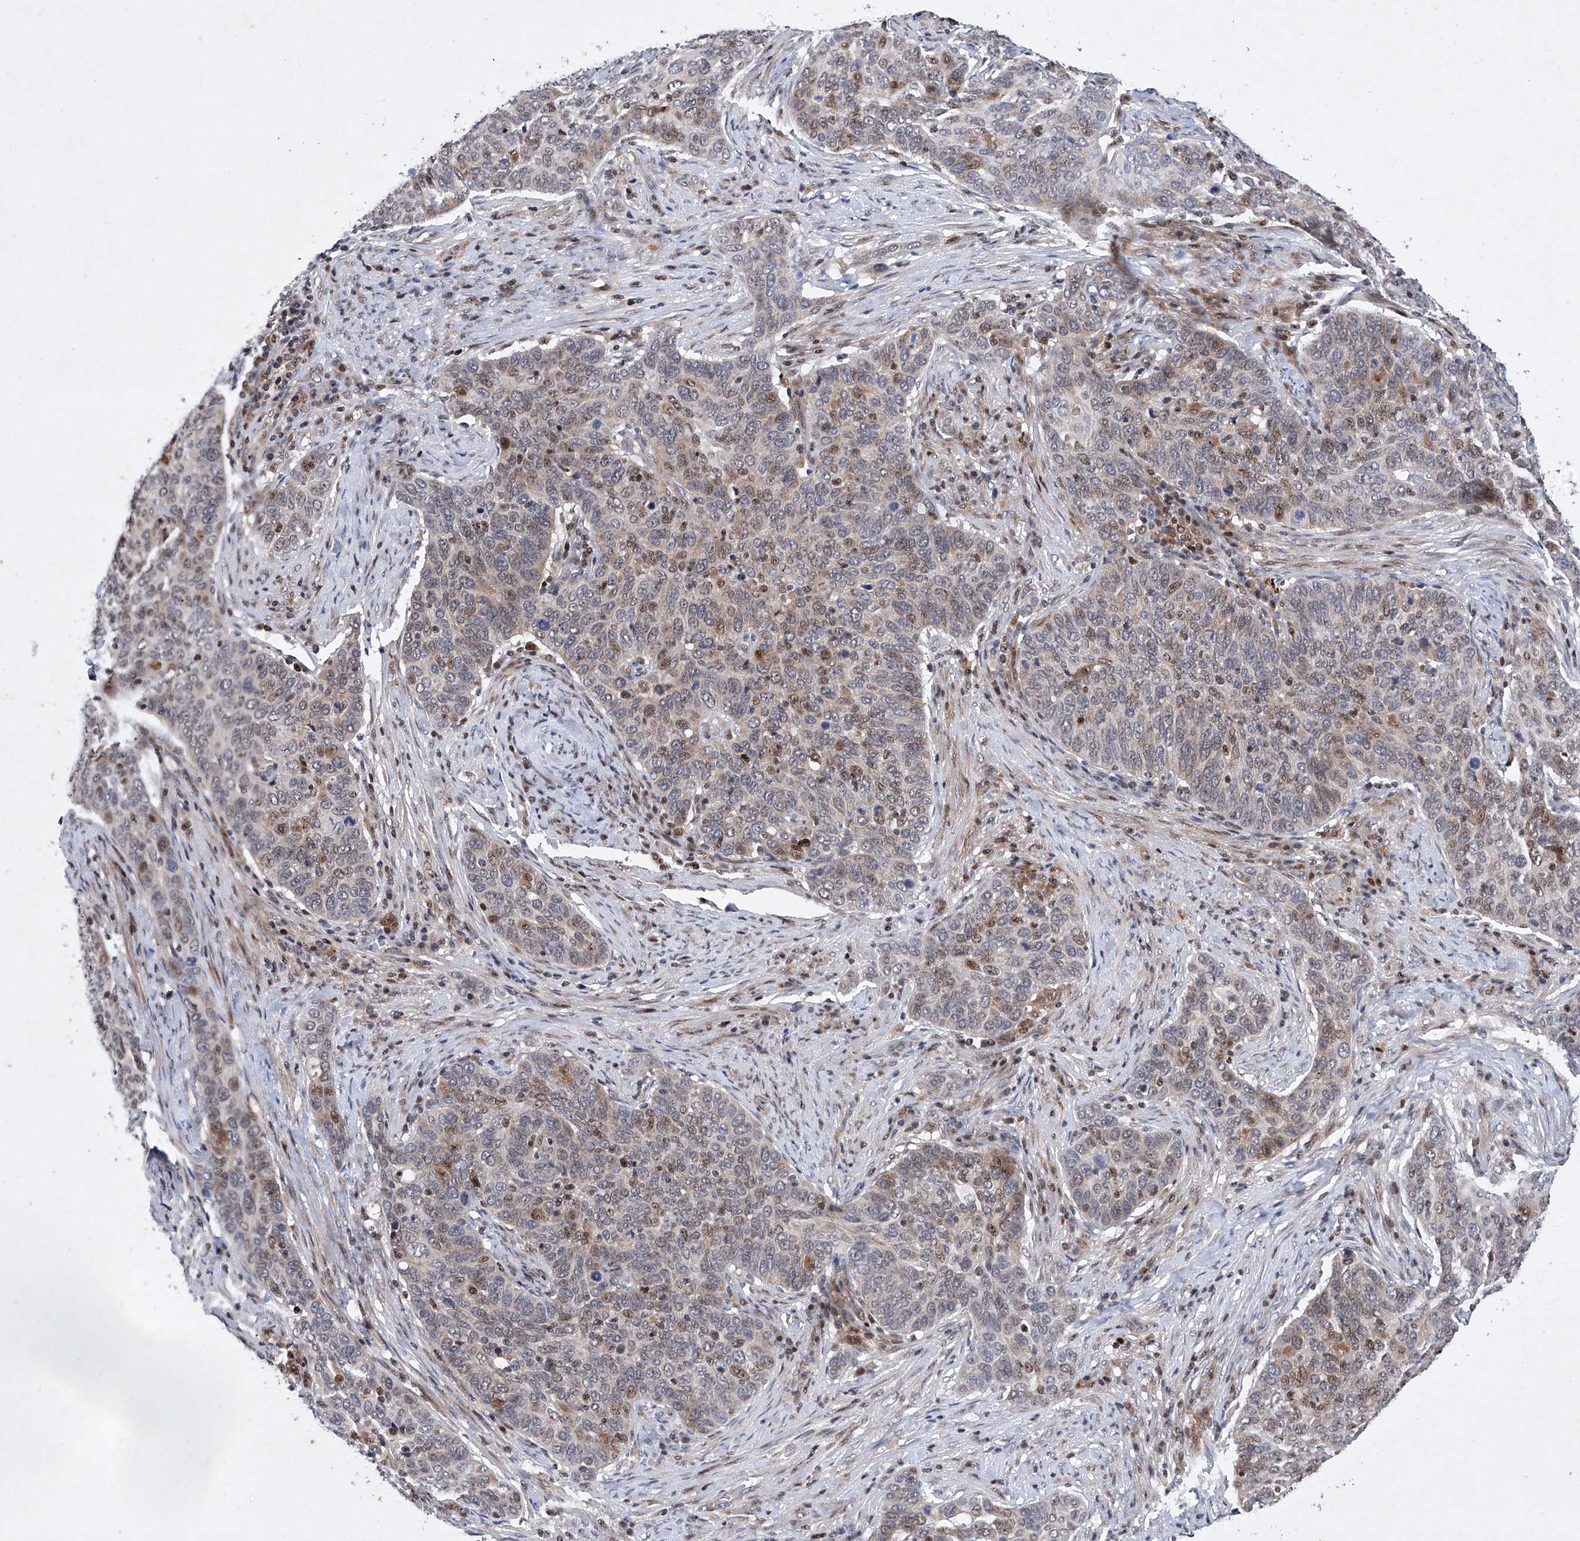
{"staining": {"intensity": "weak", "quantity": "<25%", "location": "cytoplasmic/membranous,nuclear"}, "tissue": "cervical cancer", "cell_type": "Tumor cells", "image_type": "cancer", "snomed": [{"axis": "morphology", "description": "Squamous cell carcinoma, NOS"}, {"axis": "topography", "description": "Cervix"}], "caption": "High power microscopy micrograph of an IHC micrograph of cervical squamous cell carcinoma, revealing no significant staining in tumor cells.", "gene": "AFG1L", "patient": {"sex": "female", "age": 60}}